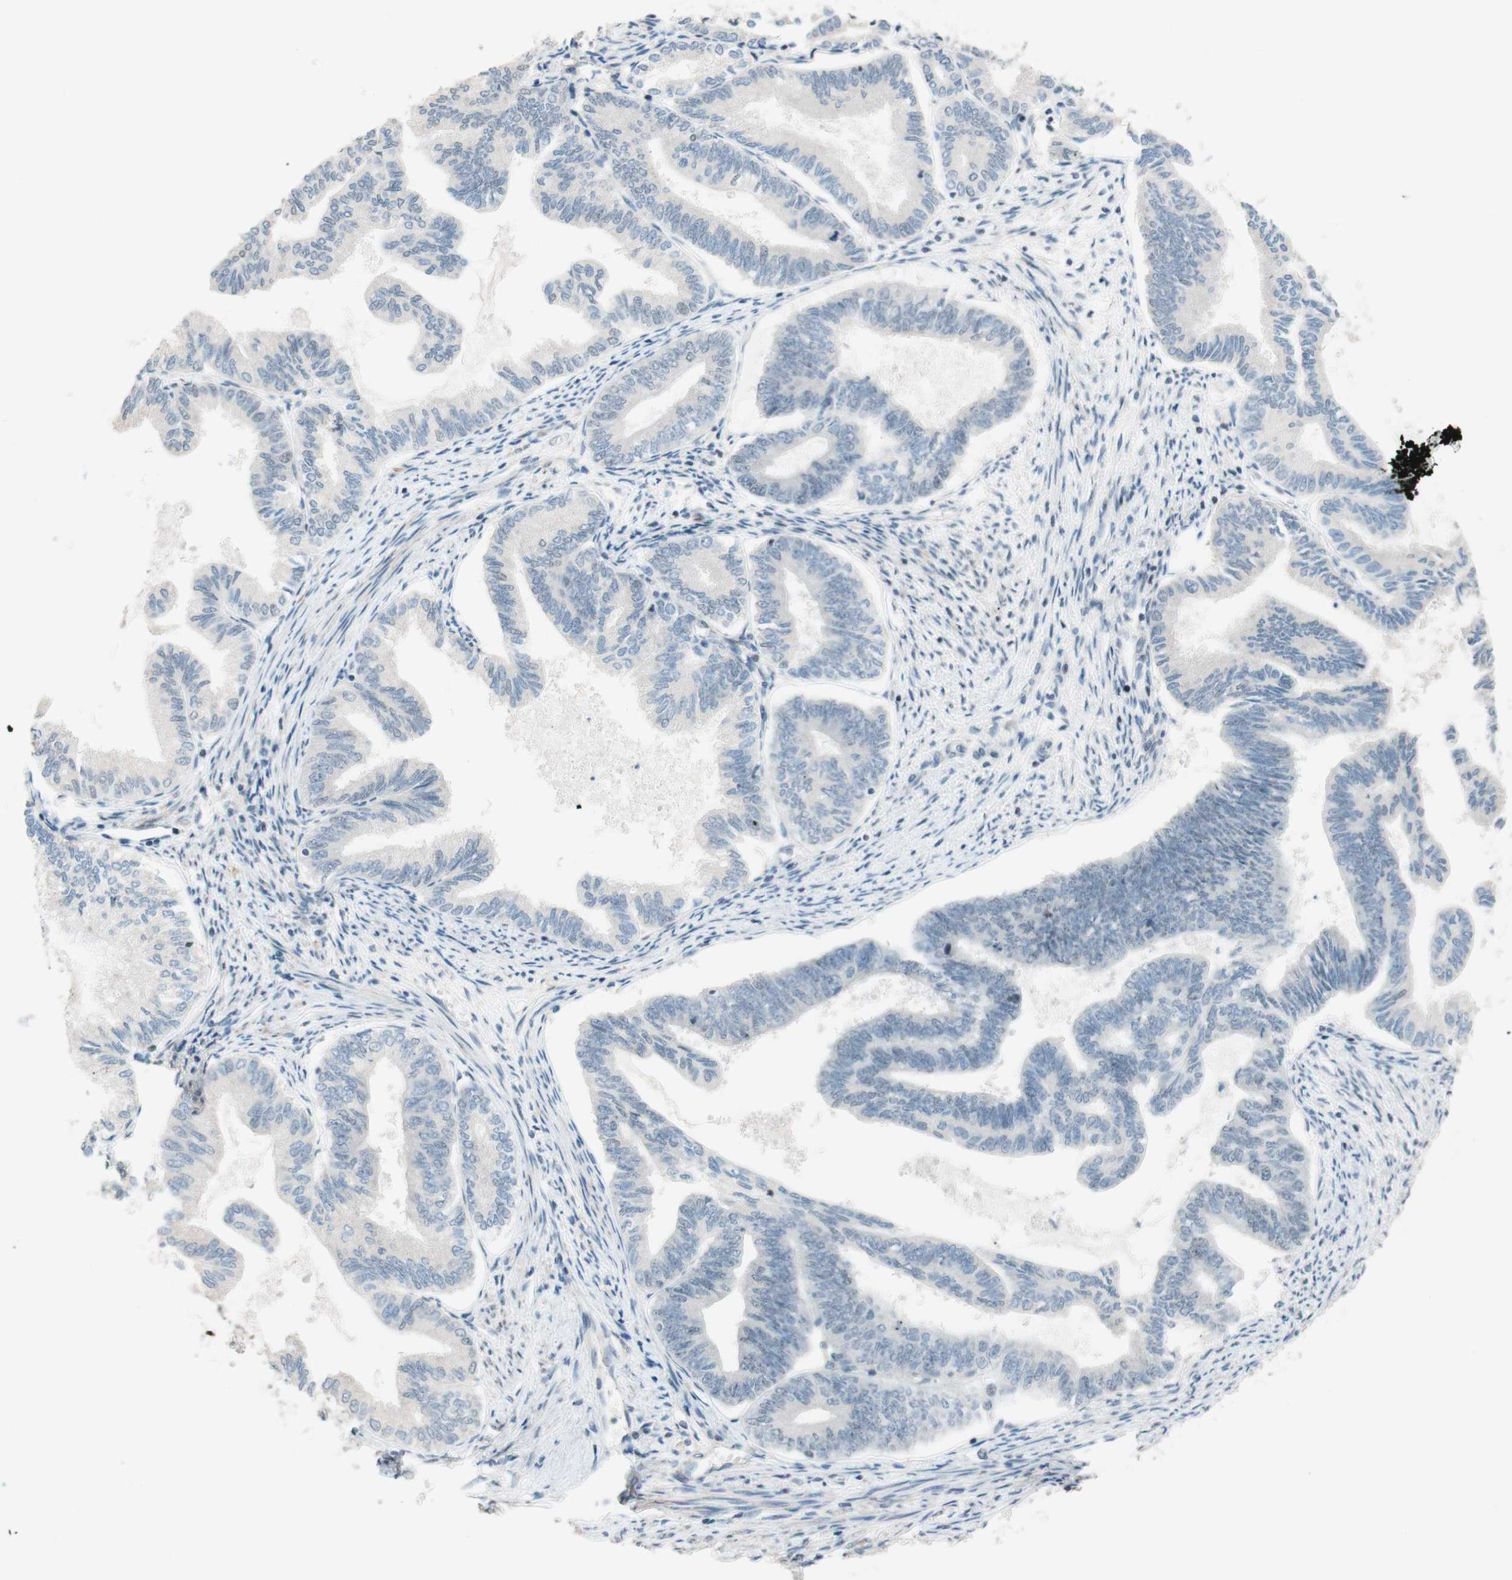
{"staining": {"intensity": "negative", "quantity": "none", "location": "none"}, "tissue": "endometrial cancer", "cell_type": "Tumor cells", "image_type": "cancer", "snomed": [{"axis": "morphology", "description": "Adenocarcinoma, NOS"}, {"axis": "topography", "description": "Endometrium"}], "caption": "The immunohistochemistry histopathology image has no significant expression in tumor cells of endometrial cancer (adenocarcinoma) tissue.", "gene": "JPH1", "patient": {"sex": "female", "age": 86}}